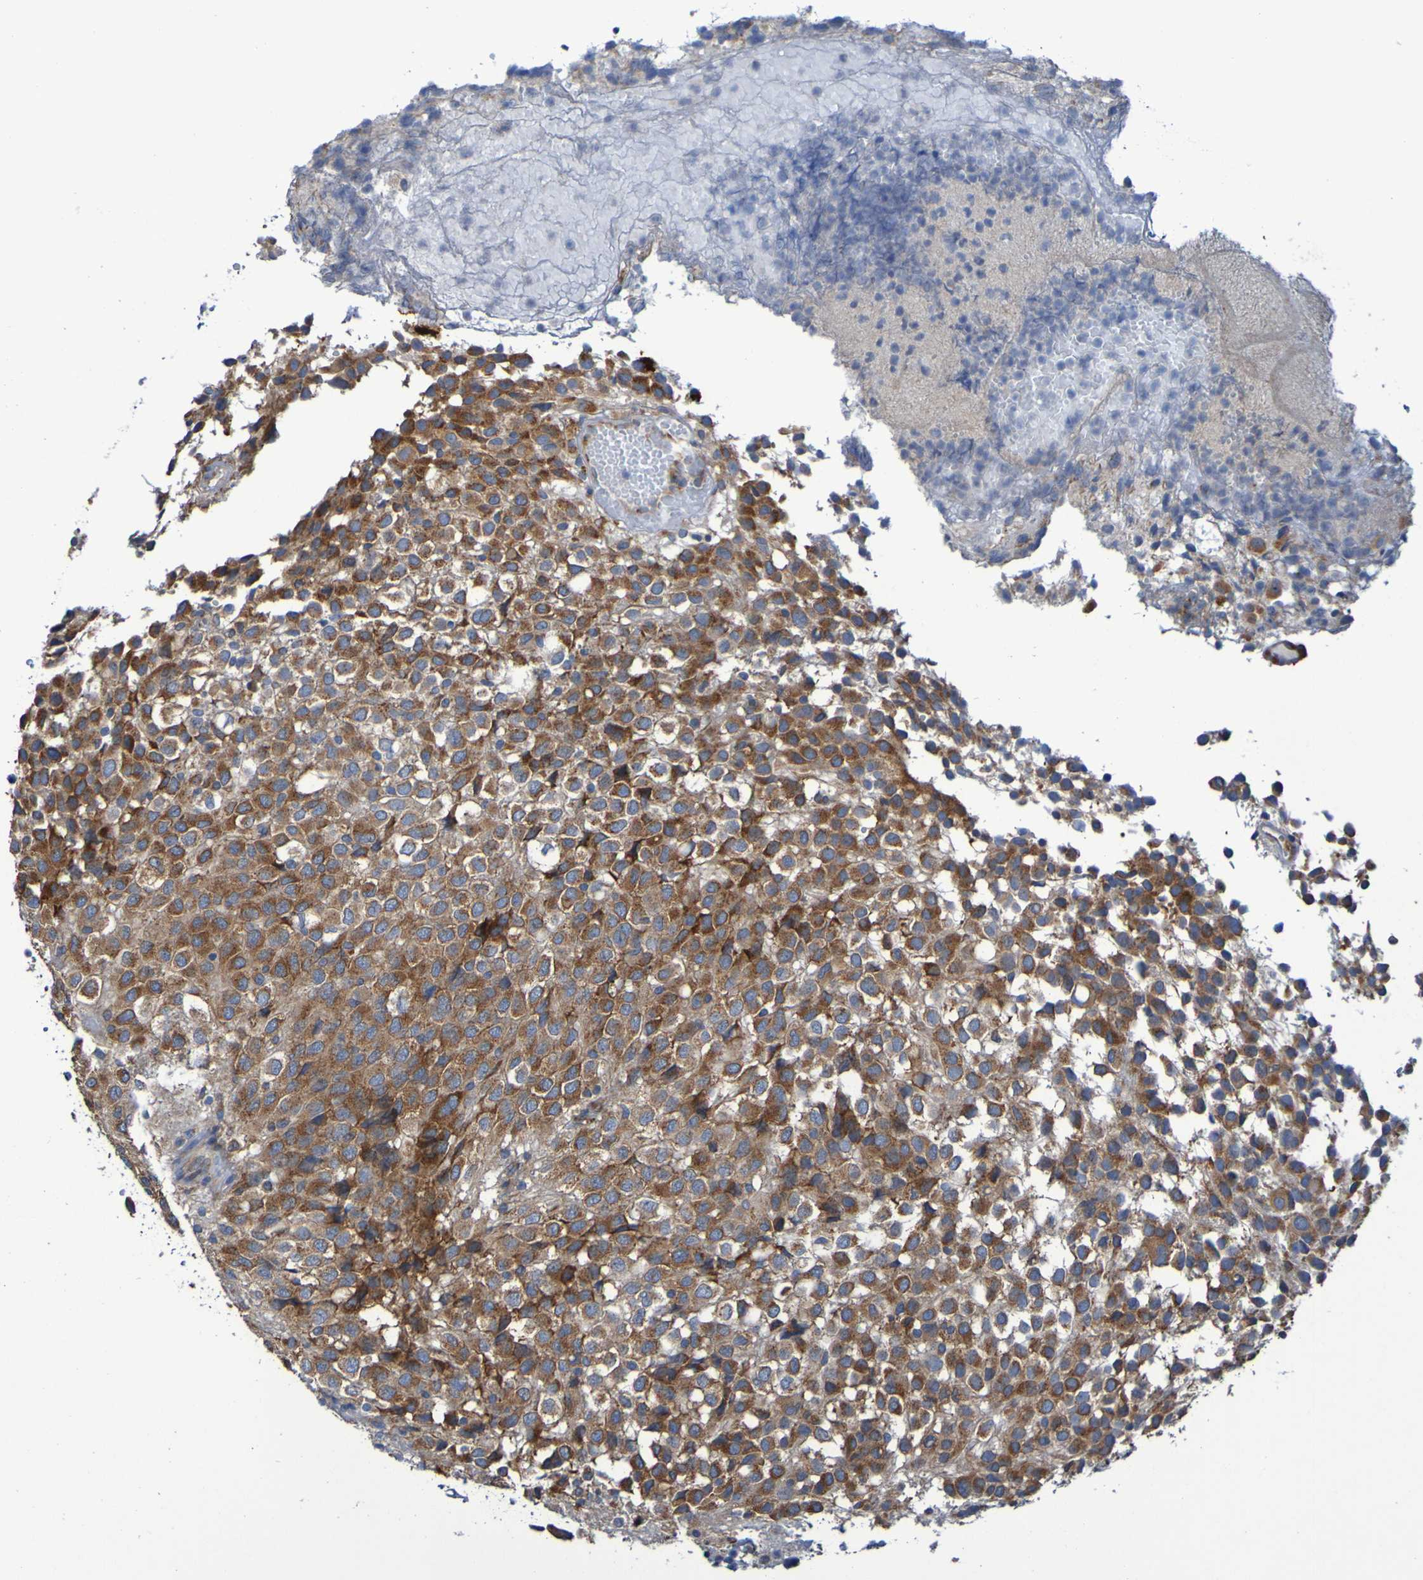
{"staining": {"intensity": "moderate", "quantity": ">75%", "location": "cytoplasmic/membranous"}, "tissue": "glioma", "cell_type": "Tumor cells", "image_type": "cancer", "snomed": [{"axis": "morphology", "description": "Glioma, malignant, High grade"}, {"axis": "topography", "description": "Brain"}], "caption": "Protein expression analysis of malignant high-grade glioma reveals moderate cytoplasmic/membranous positivity in about >75% of tumor cells.", "gene": "FKBP3", "patient": {"sex": "male", "age": 32}}